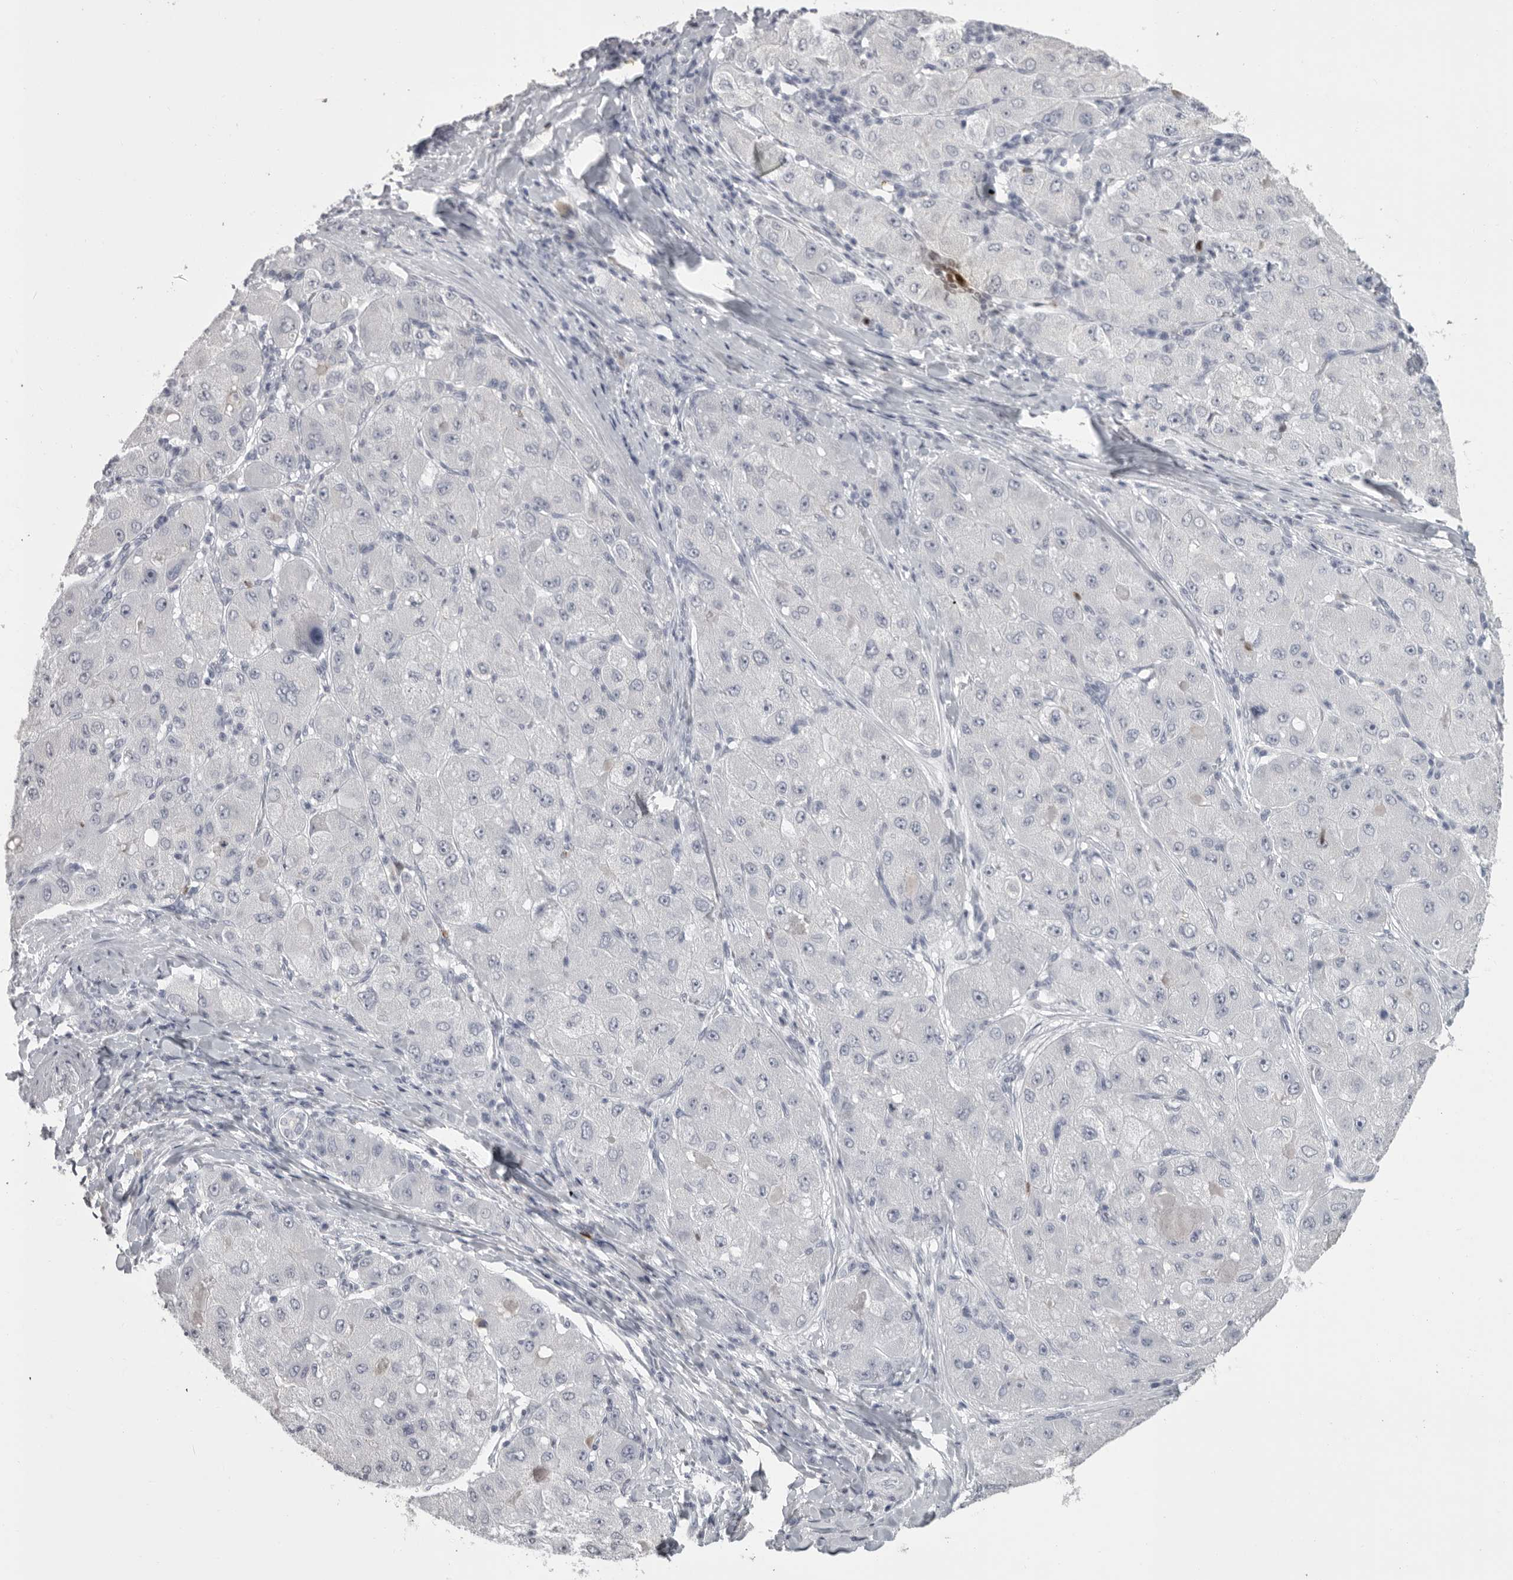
{"staining": {"intensity": "negative", "quantity": "none", "location": "none"}, "tissue": "liver cancer", "cell_type": "Tumor cells", "image_type": "cancer", "snomed": [{"axis": "morphology", "description": "Carcinoma, Hepatocellular, NOS"}, {"axis": "topography", "description": "Liver"}], "caption": "Photomicrograph shows no protein positivity in tumor cells of liver cancer tissue.", "gene": "GNLY", "patient": {"sex": "male", "age": 80}}